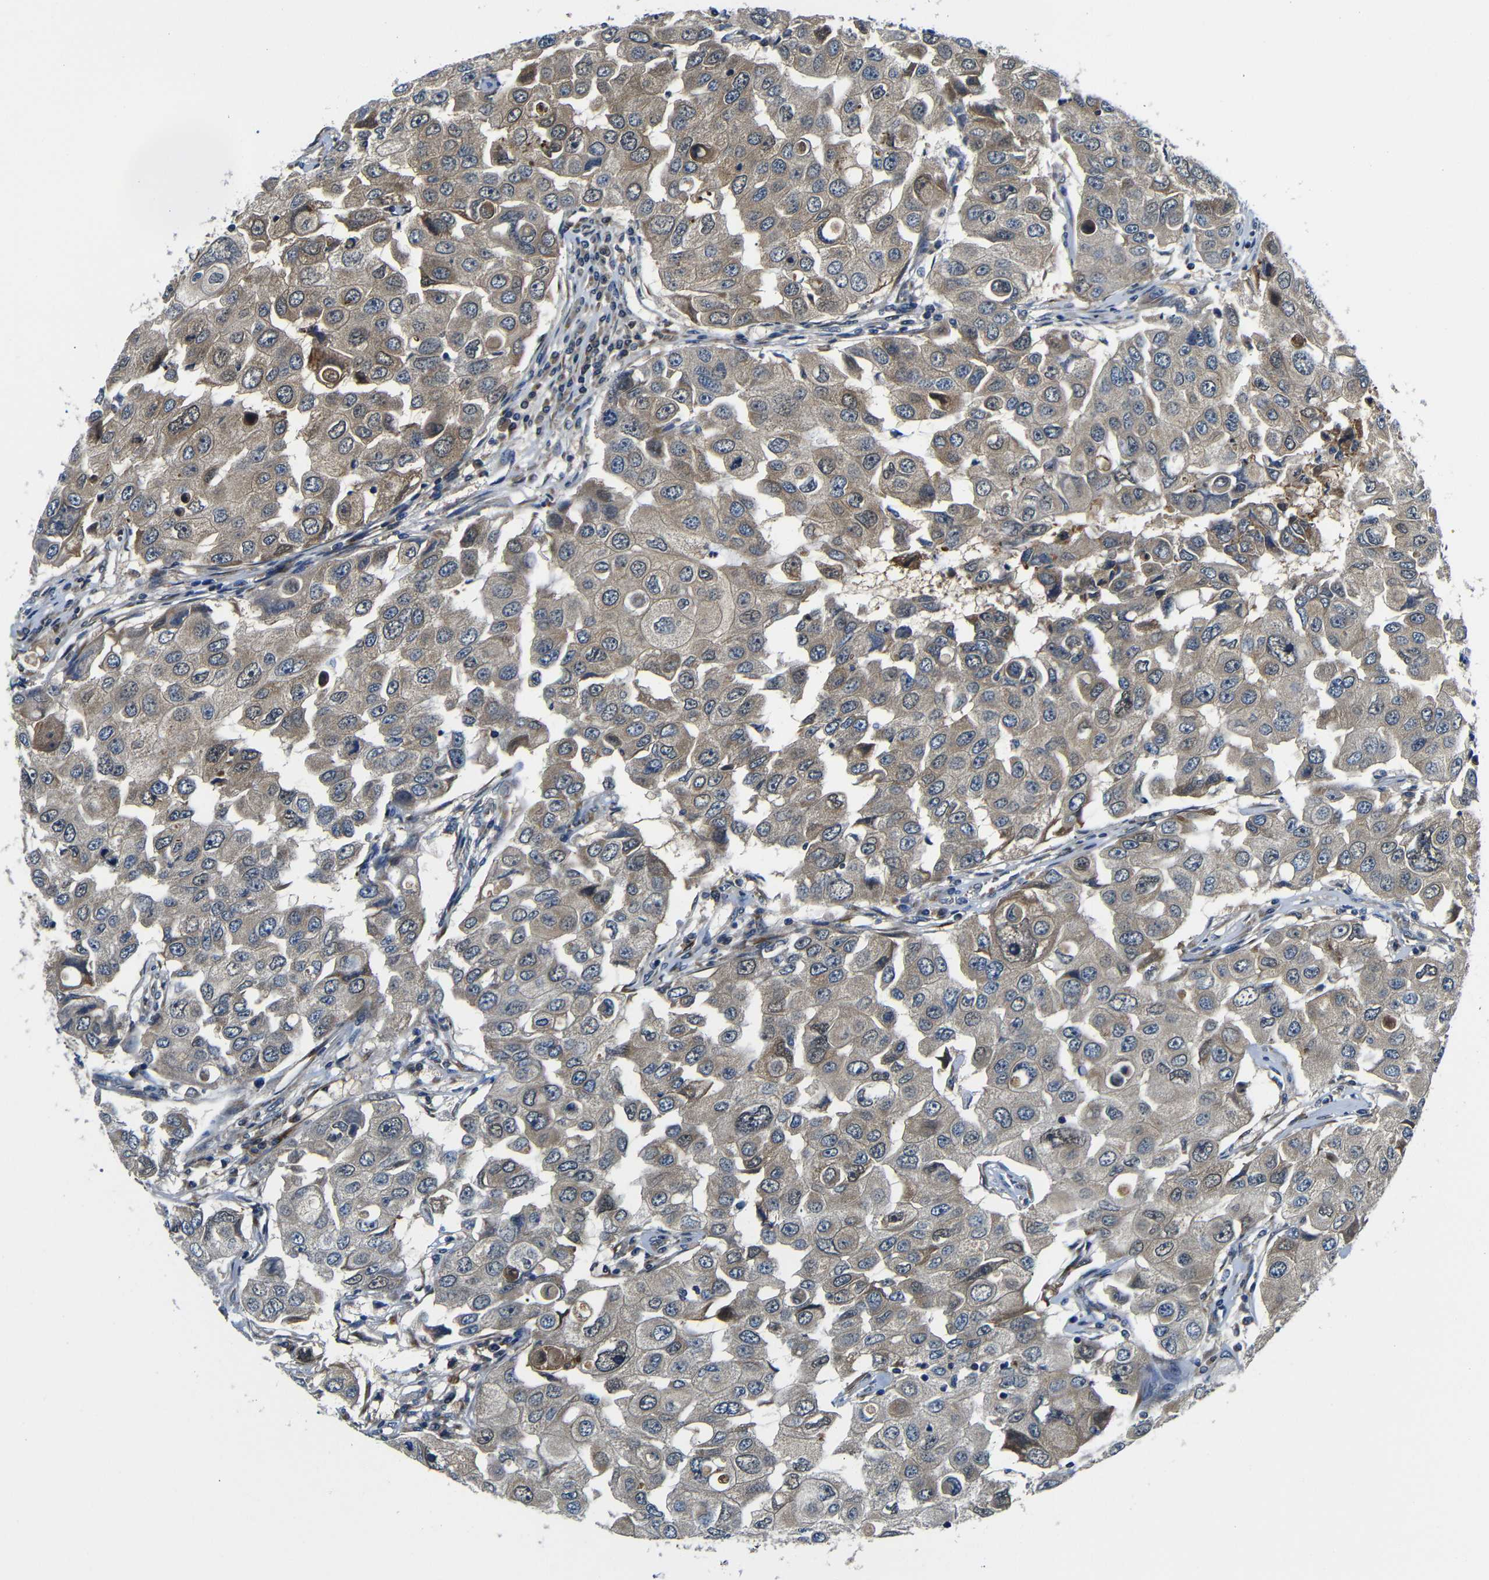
{"staining": {"intensity": "moderate", "quantity": ">75%", "location": "cytoplasmic/membranous"}, "tissue": "breast cancer", "cell_type": "Tumor cells", "image_type": "cancer", "snomed": [{"axis": "morphology", "description": "Duct carcinoma"}, {"axis": "topography", "description": "Breast"}], "caption": "Immunohistochemistry histopathology image of breast cancer (intraductal carcinoma) stained for a protein (brown), which reveals medium levels of moderate cytoplasmic/membranous staining in approximately >75% of tumor cells.", "gene": "FKBP14", "patient": {"sex": "female", "age": 27}}